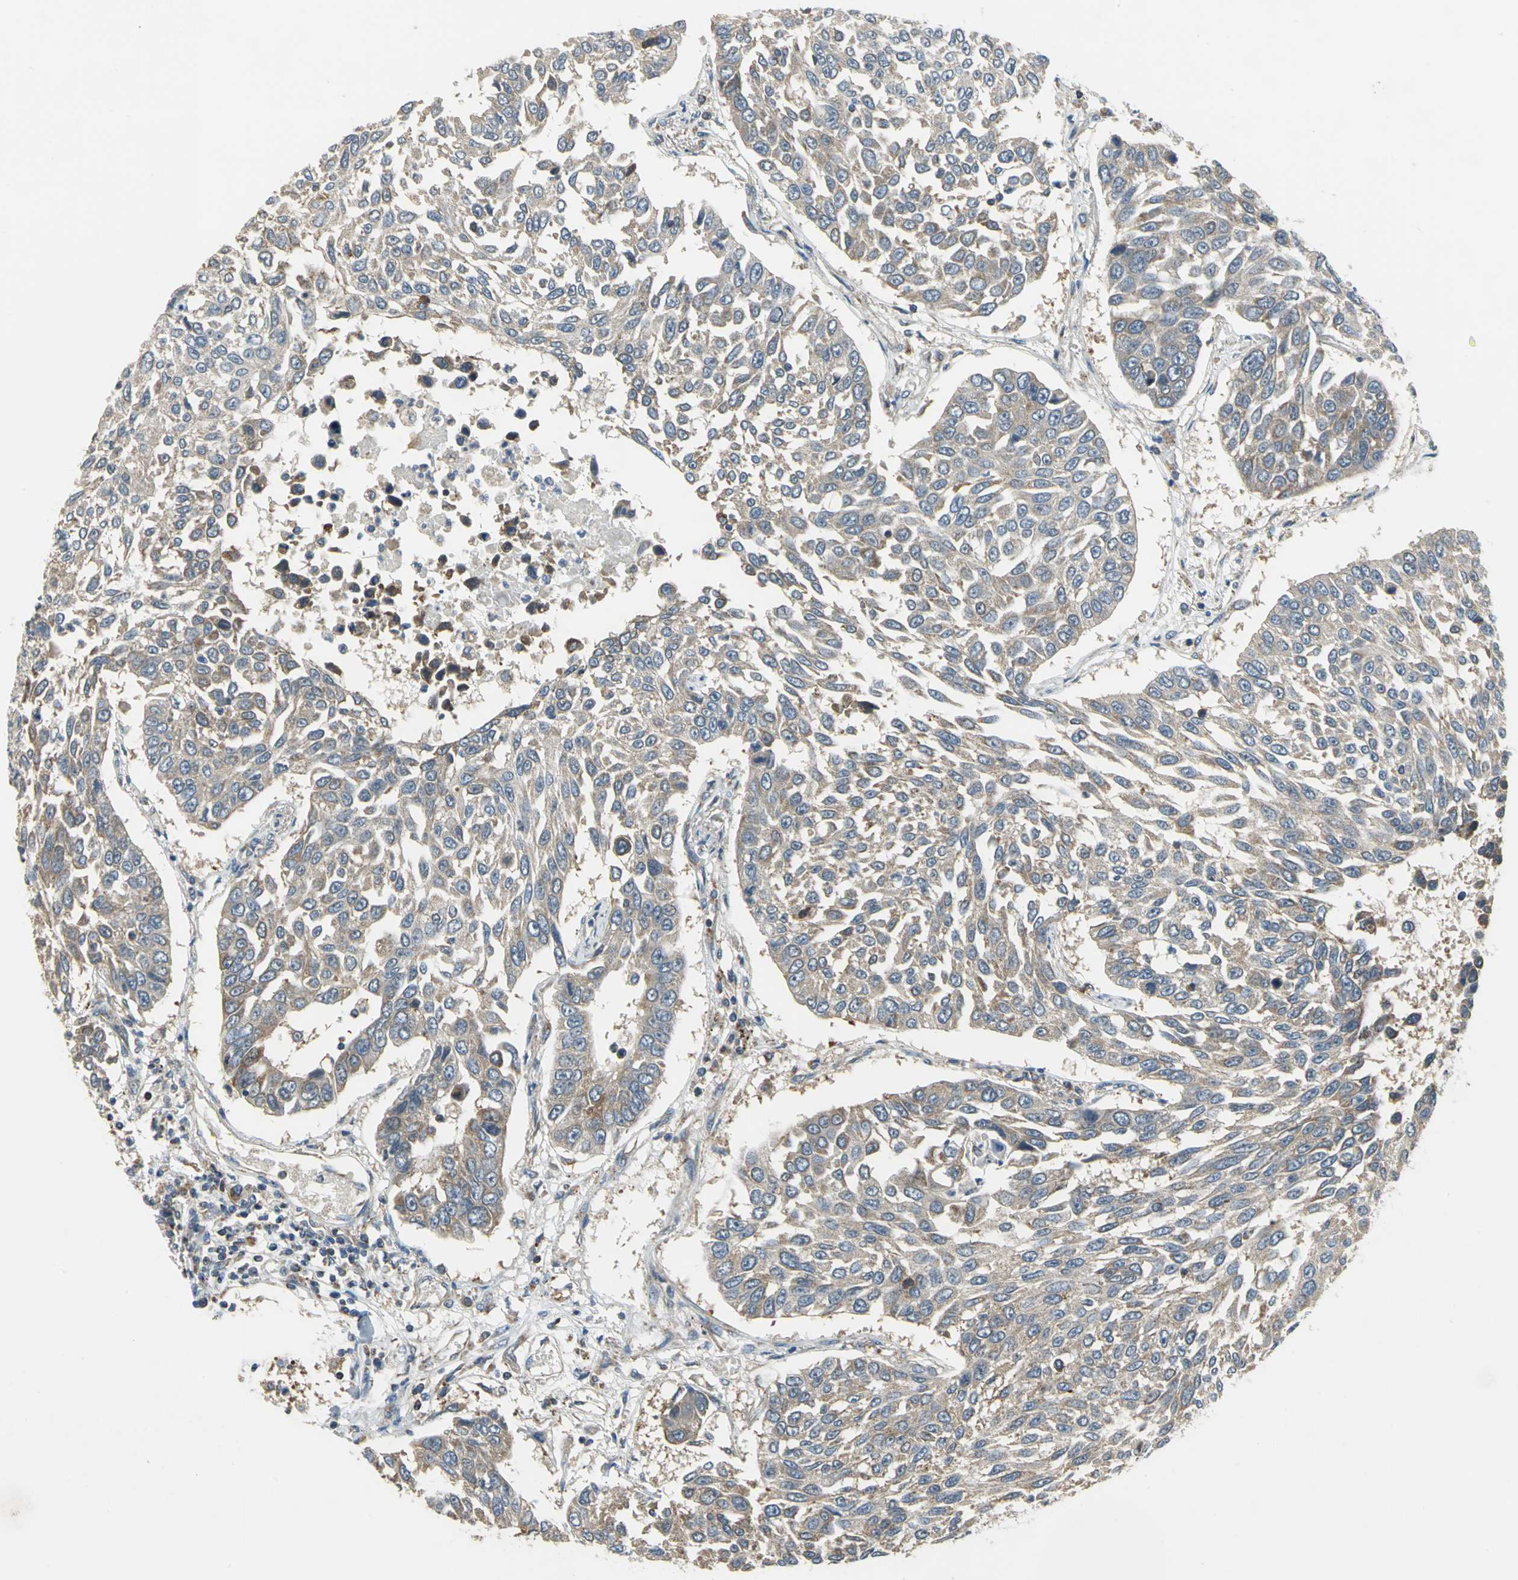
{"staining": {"intensity": "weak", "quantity": ">75%", "location": "cytoplasmic/membranous"}, "tissue": "lung cancer", "cell_type": "Tumor cells", "image_type": "cancer", "snomed": [{"axis": "morphology", "description": "Squamous cell carcinoma, NOS"}, {"axis": "topography", "description": "Lung"}], "caption": "About >75% of tumor cells in lung squamous cell carcinoma demonstrate weak cytoplasmic/membranous protein staining as visualized by brown immunohistochemical staining.", "gene": "TRAK1", "patient": {"sex": "male", "age": 71}}